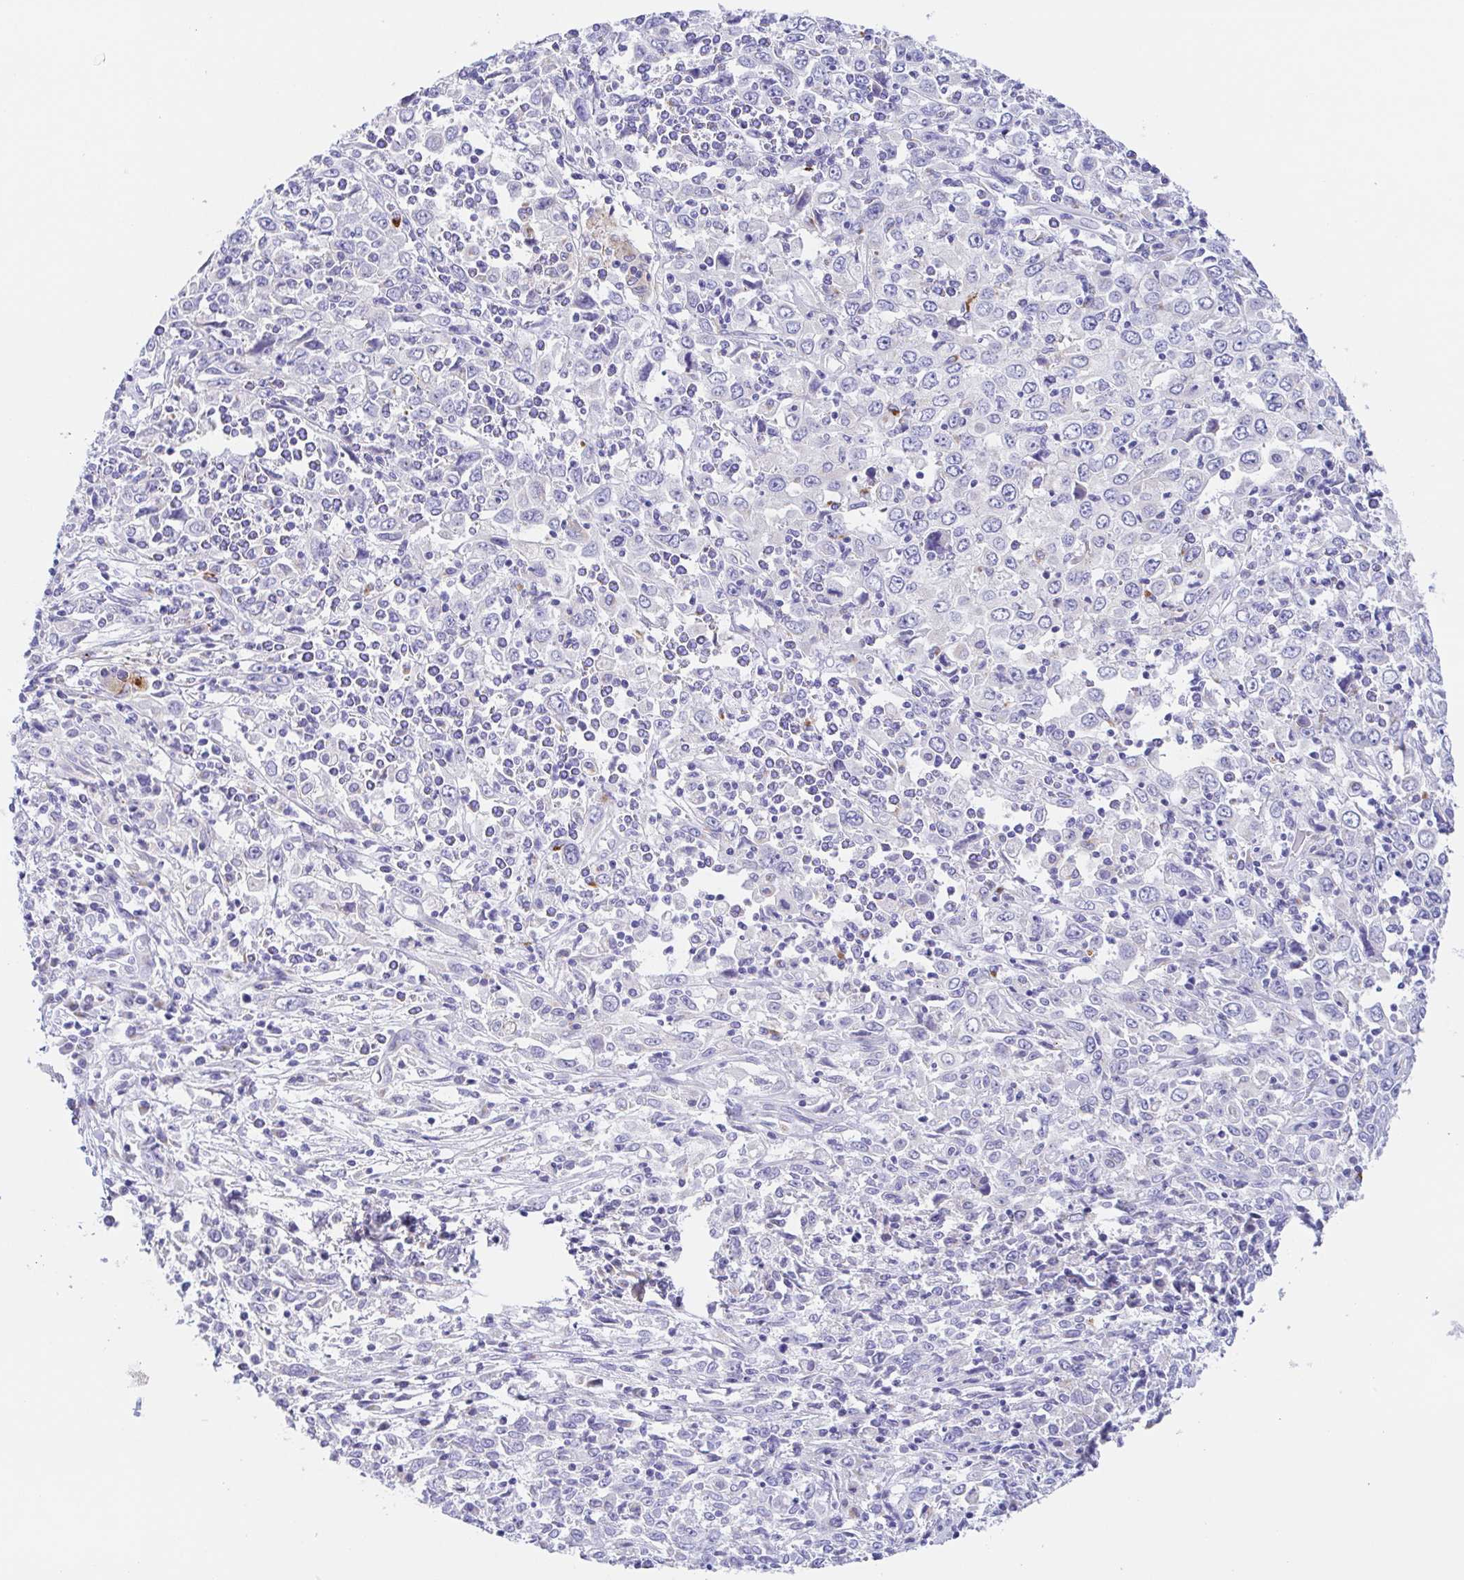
{"staining": {"intensity": "negative", "quantity": "none", "location": "none"}, "tissue": "cervical cancer", "cell_type": "Tumor cells", "image_type": "cancer", "snomed": [{"axis": "morphology", "description": "Adenocarcinoma, NOS"}, {"axis": "topography", "description": "Cervix"}], "caption": "This is an immunohistochemistry image of cervical cancer (adenocarcinoma). There is no expression in tumor cells.", "gene": "SCG3", "patient": {"sex": "female", "age": 40}}